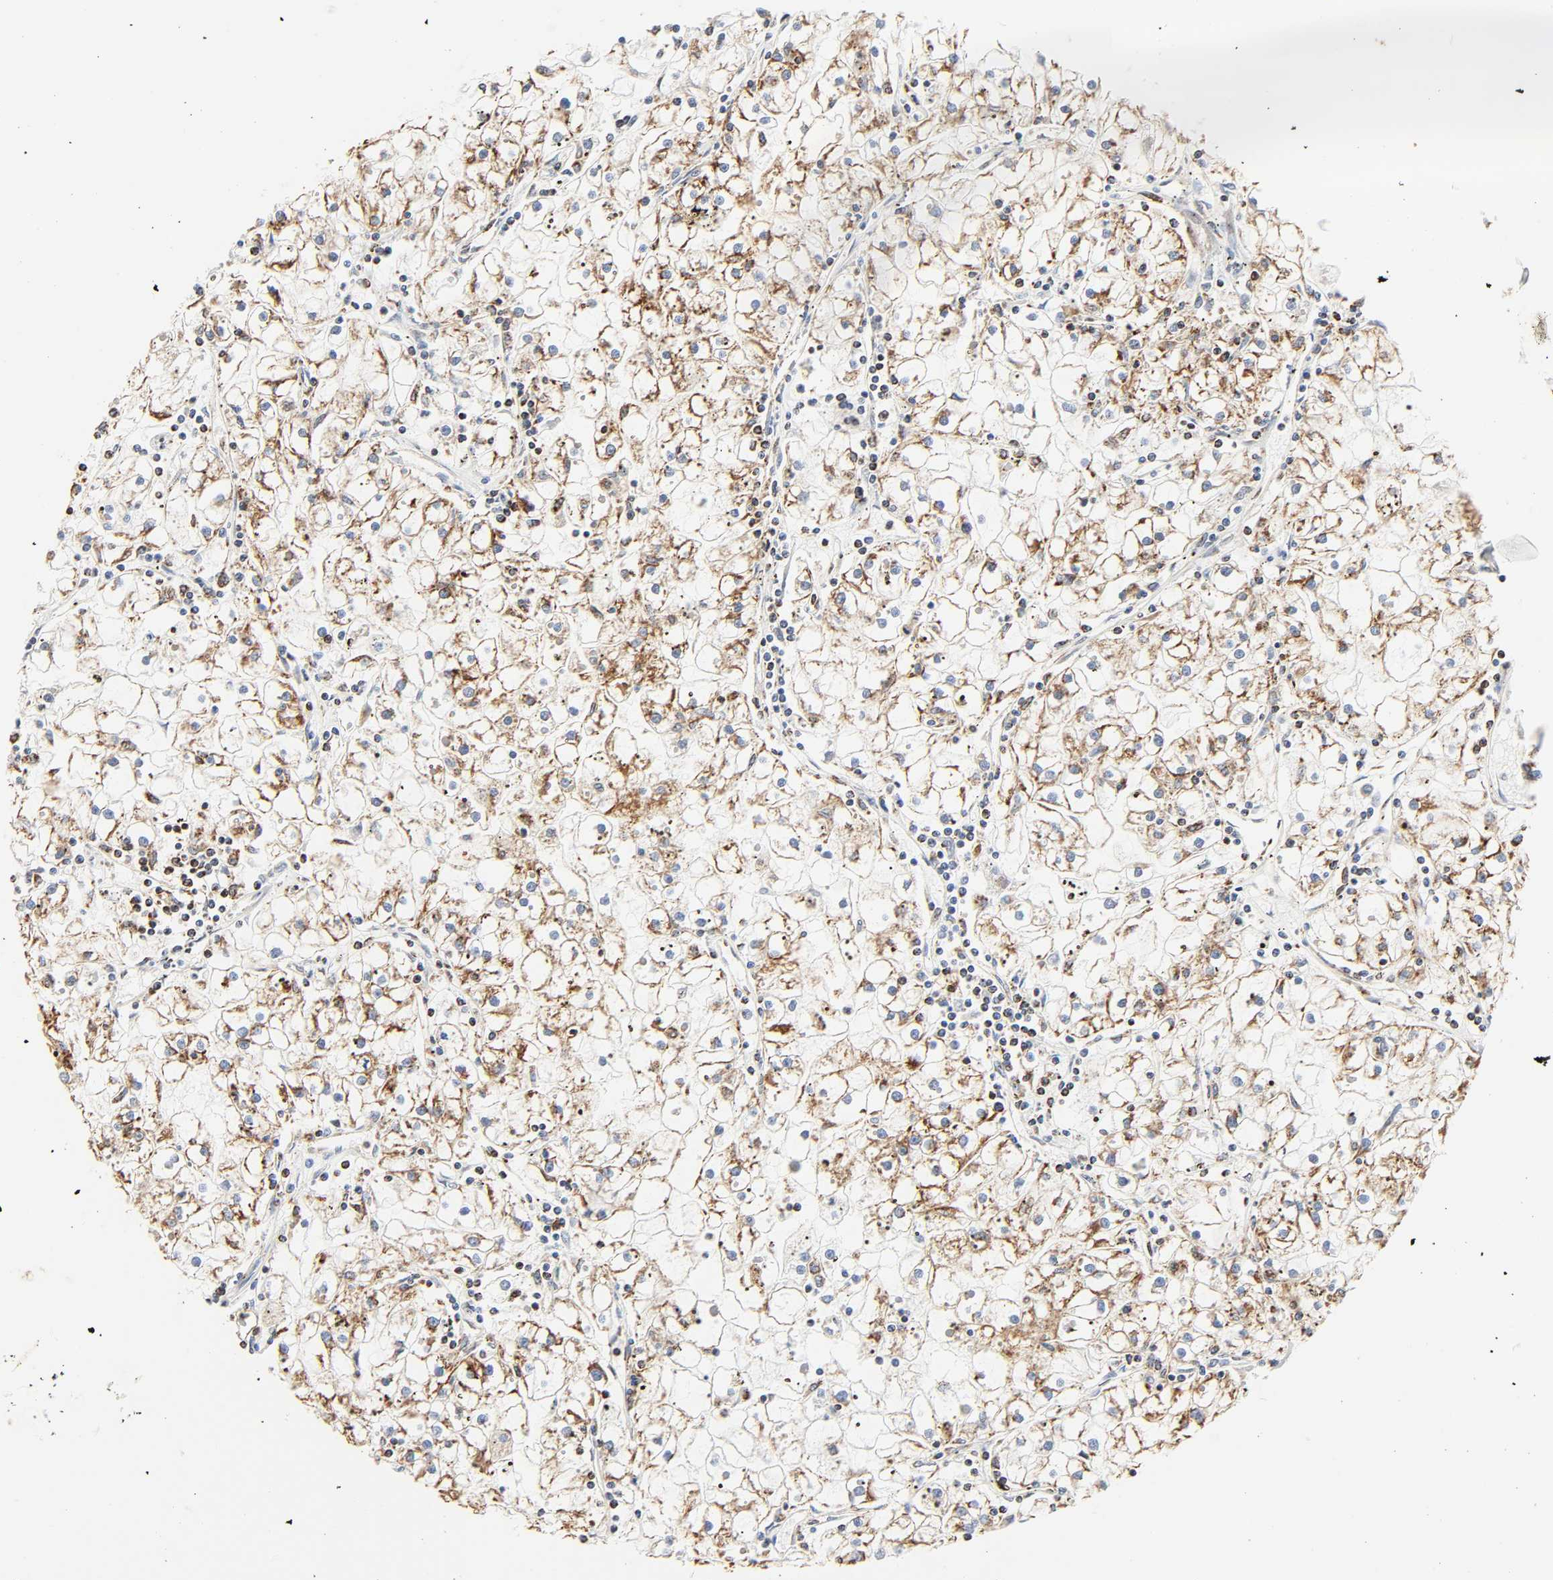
{"staining": {"intensity": "moderate", "quantity": "25%-75%", "location": "cytoplasmic/membranous"}, "tissue": "renal cancer", "cell_type": "Tumor cells", "image_type": "cancer", "snomed": [{"axis": "morphology", "description": "Adenocarcinoma, NOS"}, {"axis": "topography", "description": "Kidney"}], "caption": "IHC image of neoplastic tissue: human renal adenocarcinoma stained using IHC displays medium levels of moderate protein expression localized specifically in the cytoplasmic/membranous of tumor cells, appearing as a cytoplasmic/membranous brown color.", "gene": "ZMAT5", "patient": {"sex": "male", "age": 56}}